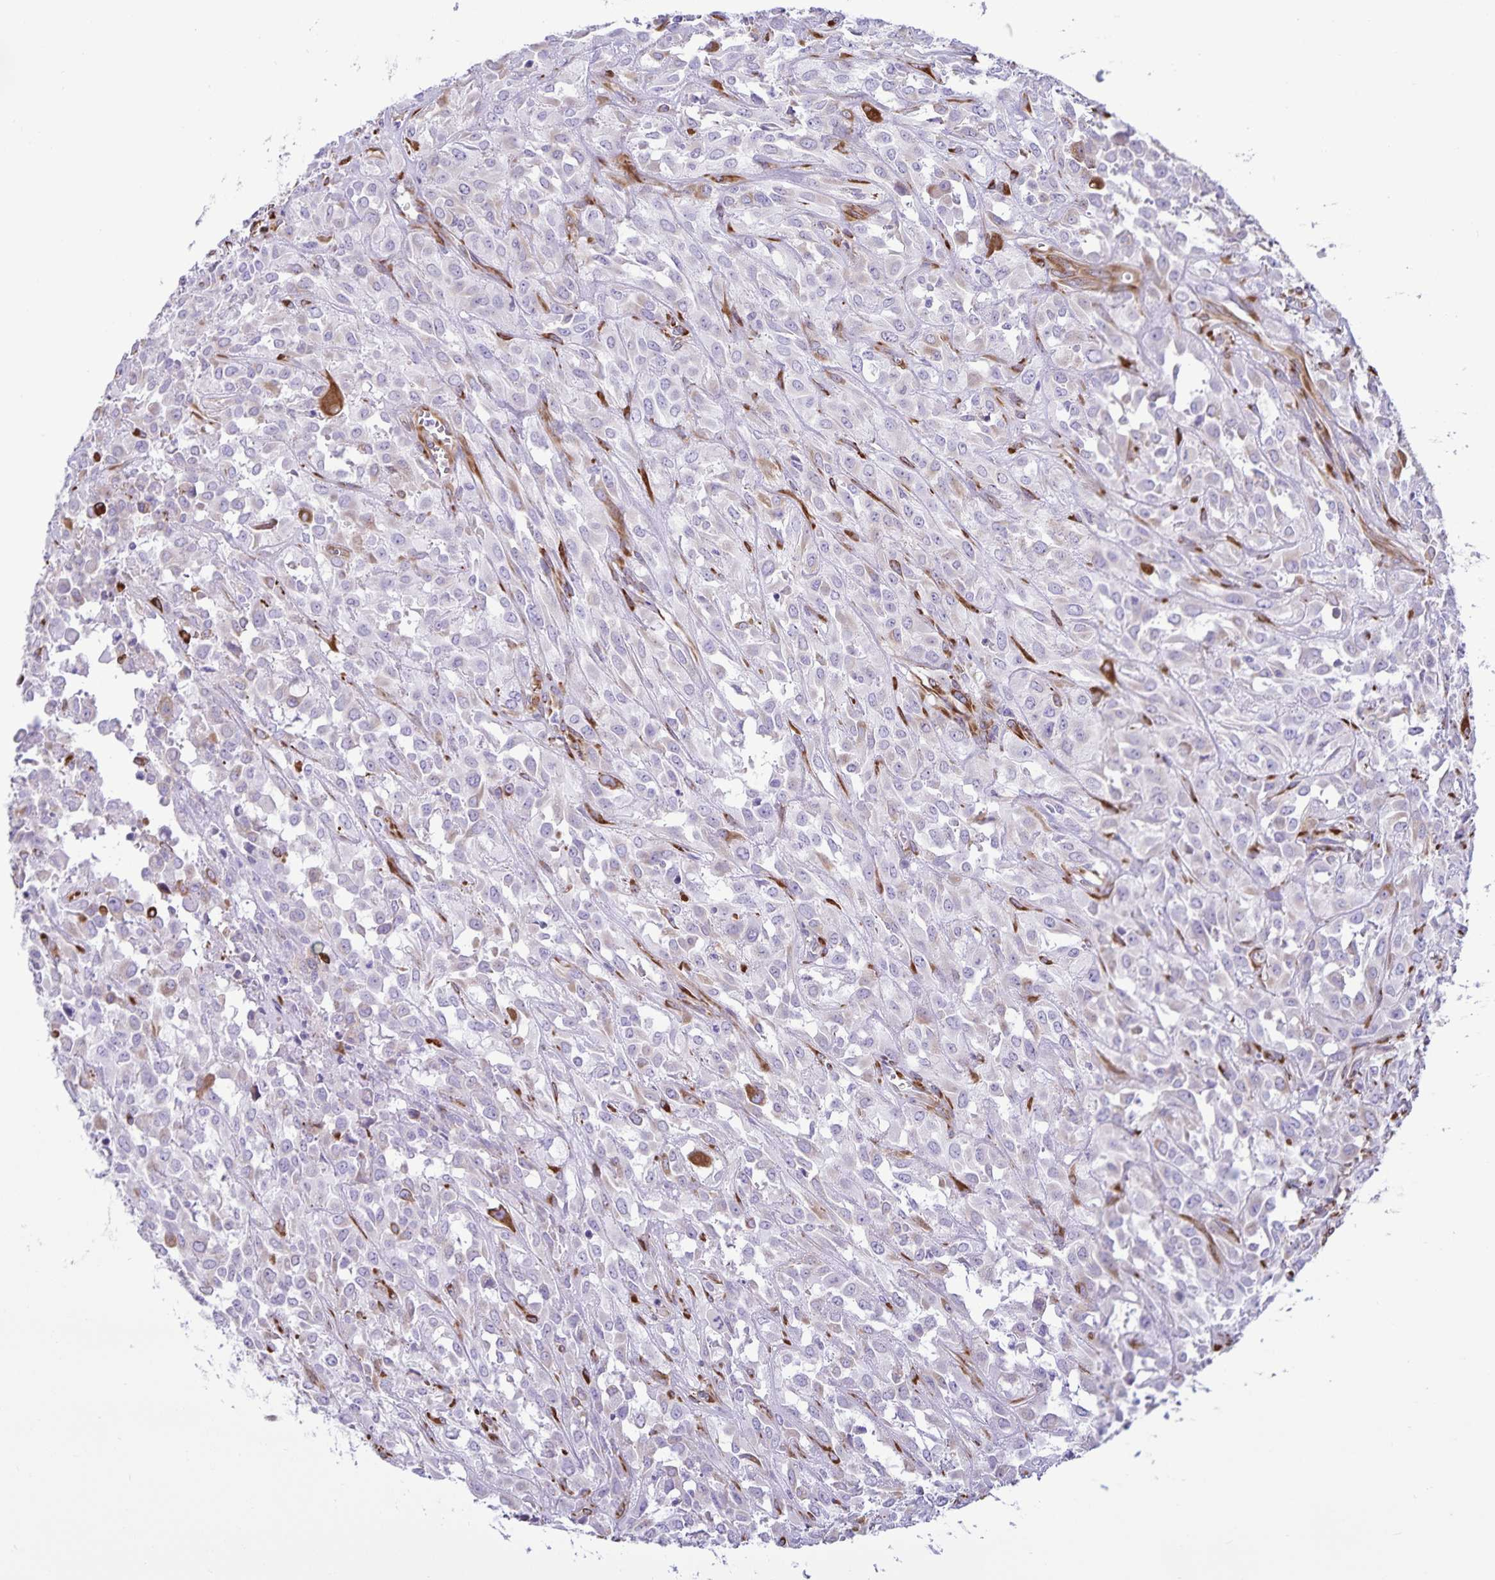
{"staining": {"intensity": "negative", "quantity": "none", "location": "none"}, "tissue": "urothelial cancer", "cell_type": "Tumor cells", "image_type": "cancer", "snomed": [{"axis": "morphology", "description": "Urothelial carcinoma, High grade"}, {"axis": "topography", "description": "Urinary bladder"}], "caption": "A high-resolution micrograph shows immunohistochemistry (IHC) staining of urothelial cancer, which displays no significant expression in tumor cells.", "gene": "RCN1", "patient": {"sex": "male", "age": 67}}